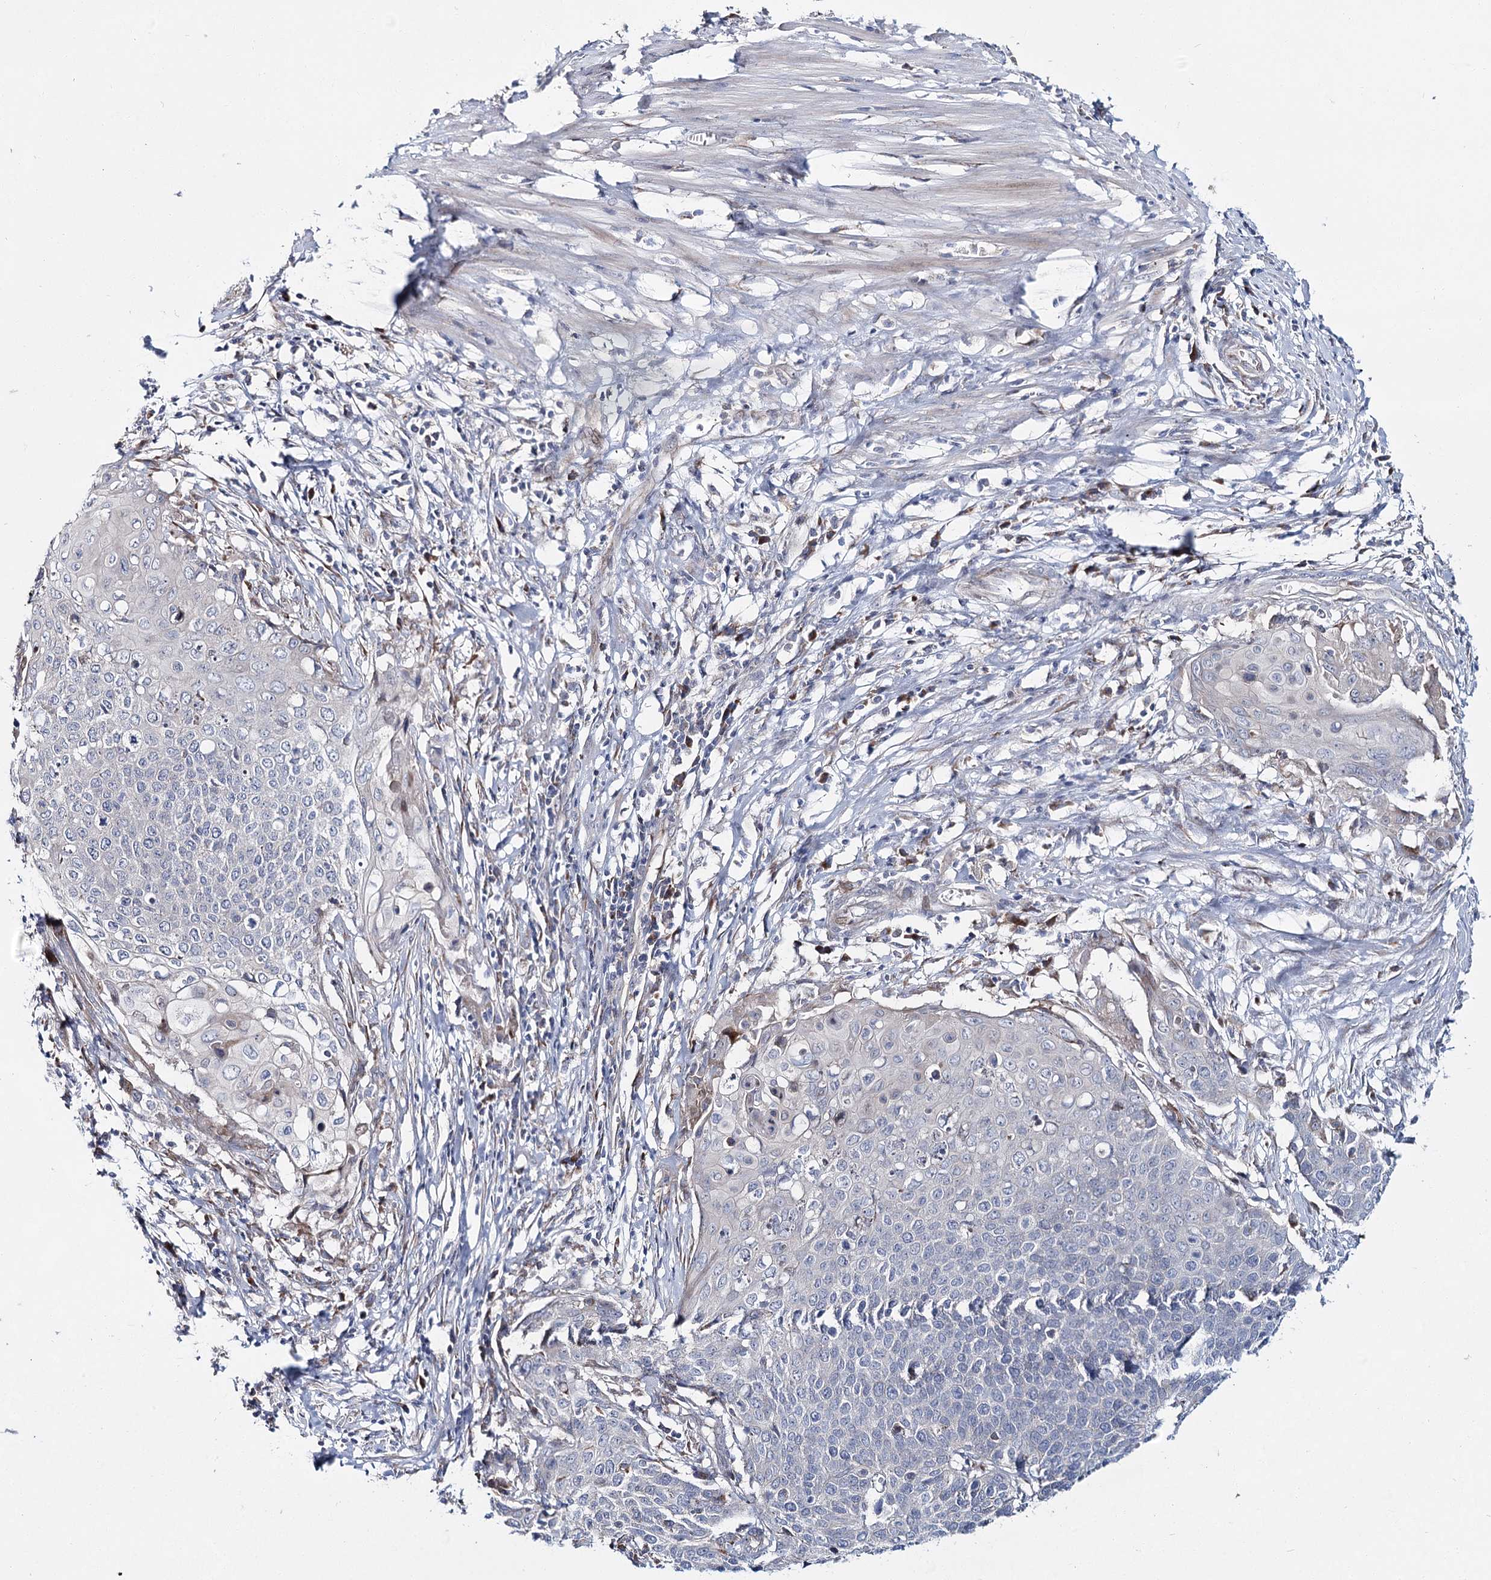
{"staining": {"intensity": "negative", "quantity": "none", "location": "none"}, "tissue": "cervical cancer", "cell_type": "Tumor cells", "image_type": "cancer", "snomed": [{"axis": "morphology", "description": "Squamous cell carcinoma, NOS"}, {"axis": "topography", "description": "Cervix"}], "caption": "IHC image of neoplastic tissue: human cervical cancer stained with DAB reveals no significant protein positivity in tumor cells.", "gene": "CPLANE1", "patient": {"sex": "female", "age": 39}}